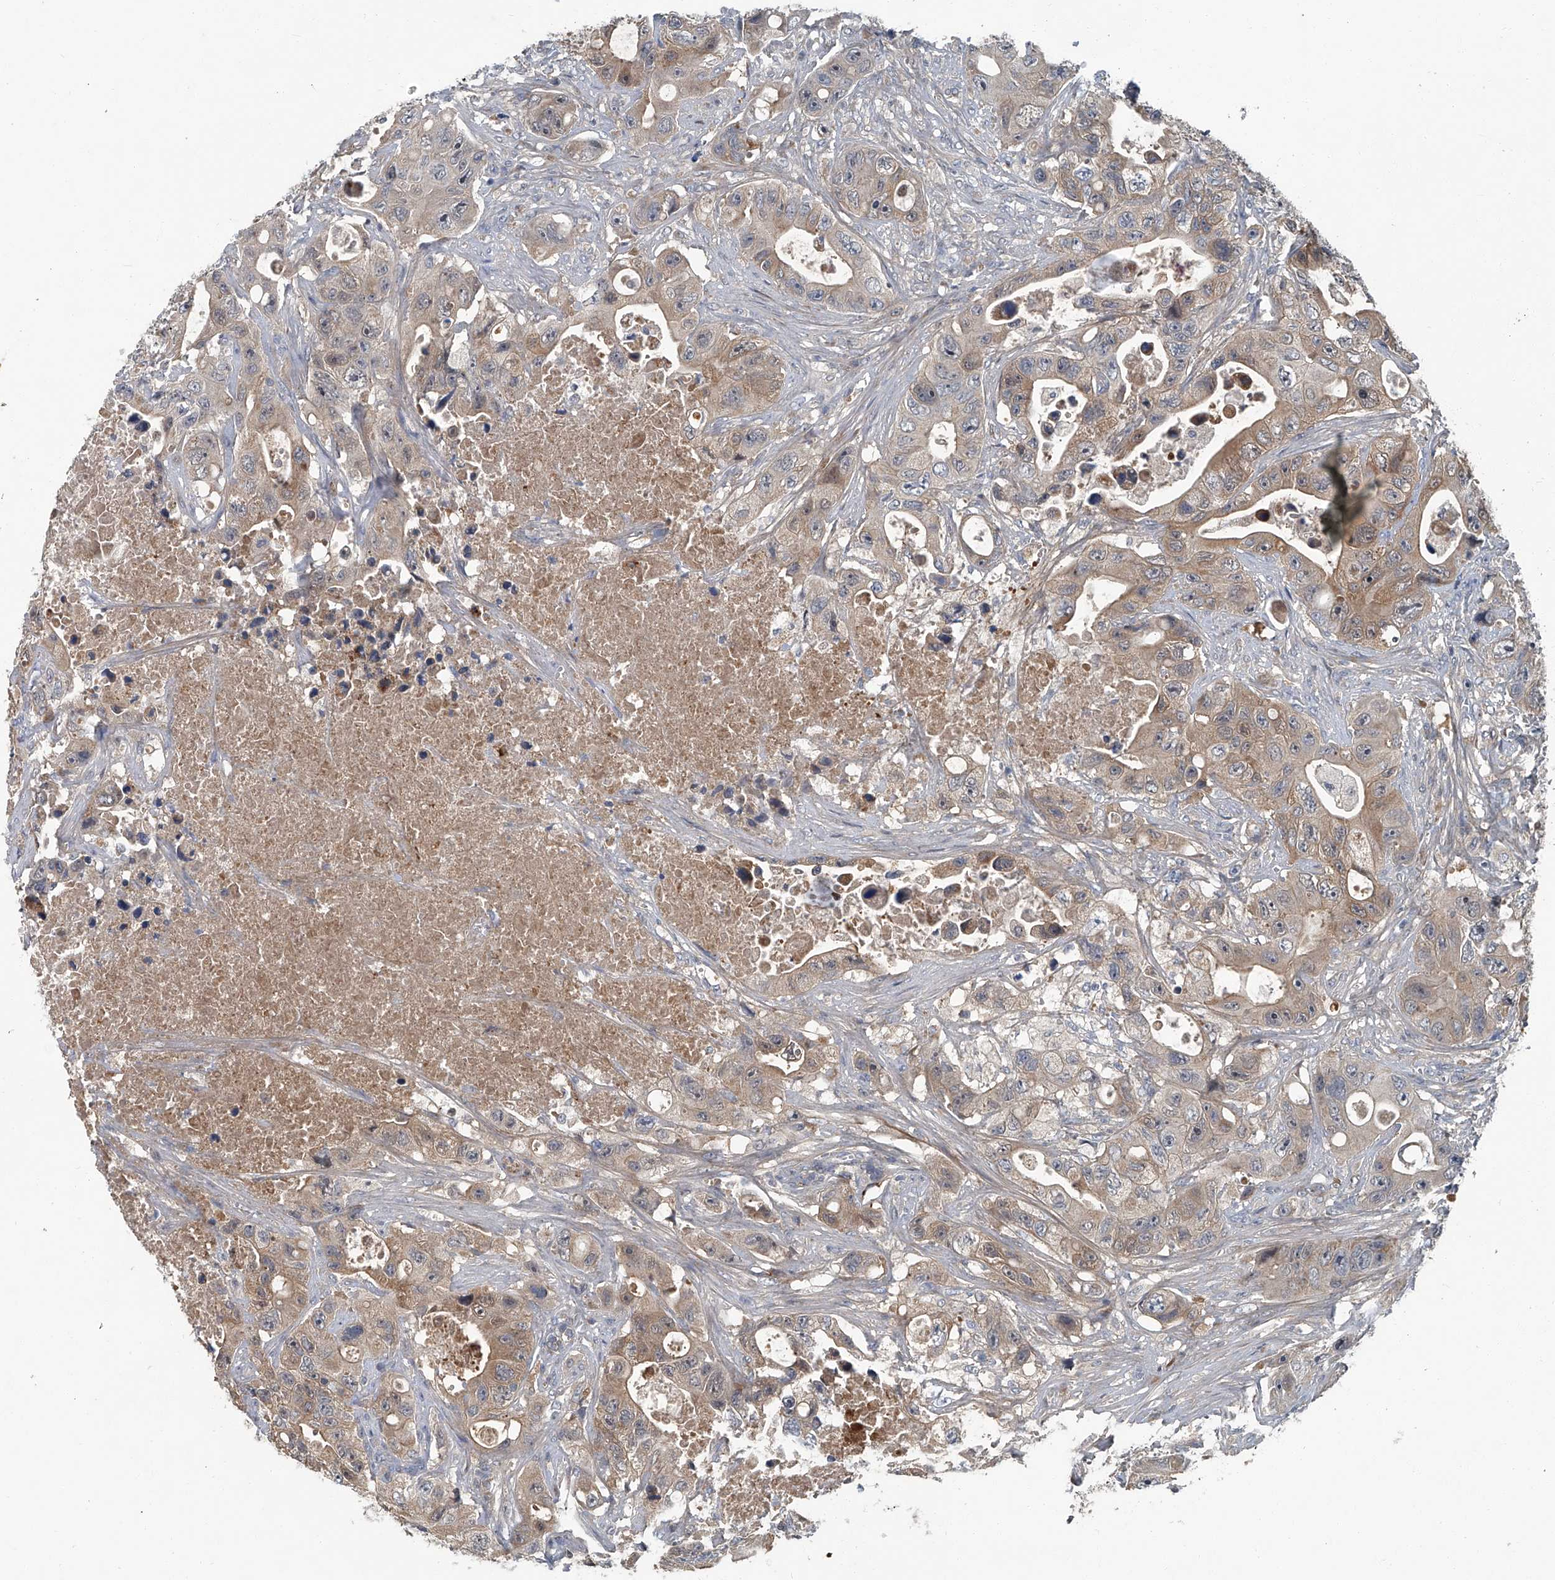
{"staining": {"intensity": "moderate", "quantity": "25%-75%", "location": "cytoplasmic/membranous"}, "tissue": "colorectal cancer", "cell_type": "Tumor cells", "image_type": "cancer", "snomed": [{"axis": "morphology", "description": "Adenocarcinoma, NOS"}, {"axis": "topography", "description": "Colon"}], "caption": "A high-resolution image shows immunohistochemistry staining of colorectal adenocarcinoma, which shows moderate cytoplasmic/membranous staining in approximately 25%-75% of tumor cells.", "gene": "AKNAD1", "patient": {"sex": "female", "age": 46}}